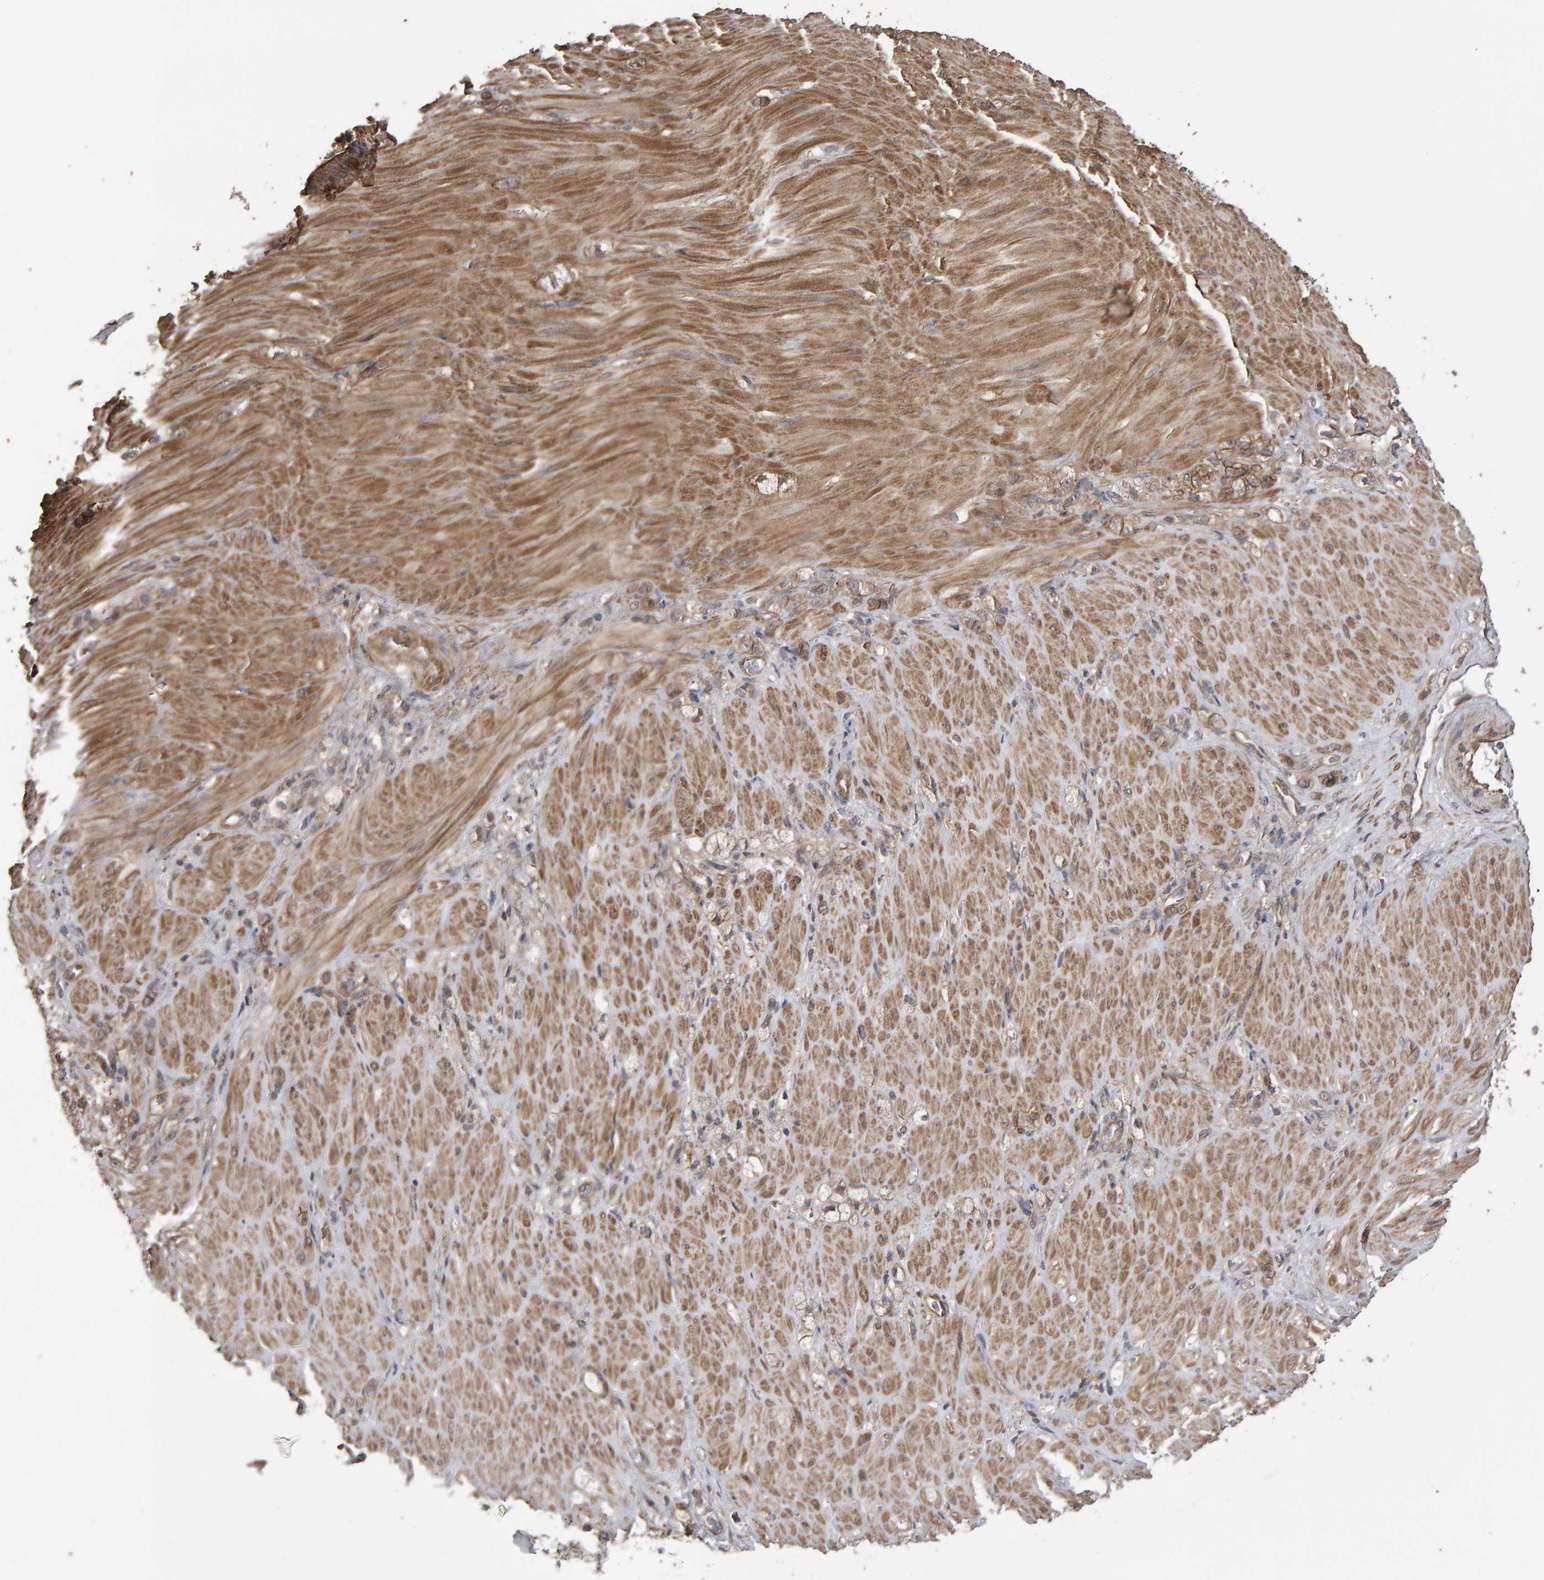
{"staining": {"intensity": "moderate", "quantity": ">75%", "location": "cytoplasmic/membranous"}, "tissue": "stomach cancer", "cell_type": "Tumor cells", "image_type": "cancer", "snomed": [{"axis": "morphology", "description": "Normal tissue, NOS"}, {"axis": "morphology", "description": "Adenocarcinoma, NOS"}, {"axis": "topography", "description": "Stomach"}], "caption": "Immunohistochemical staining of stomach cancer (adenocarcinoma) reveals moderate cytoplasmic/membranous protein positivity in about >75% of tumor cells.", "gene": "SCRIB", "patient": {"sex": "male", "age": 82}}